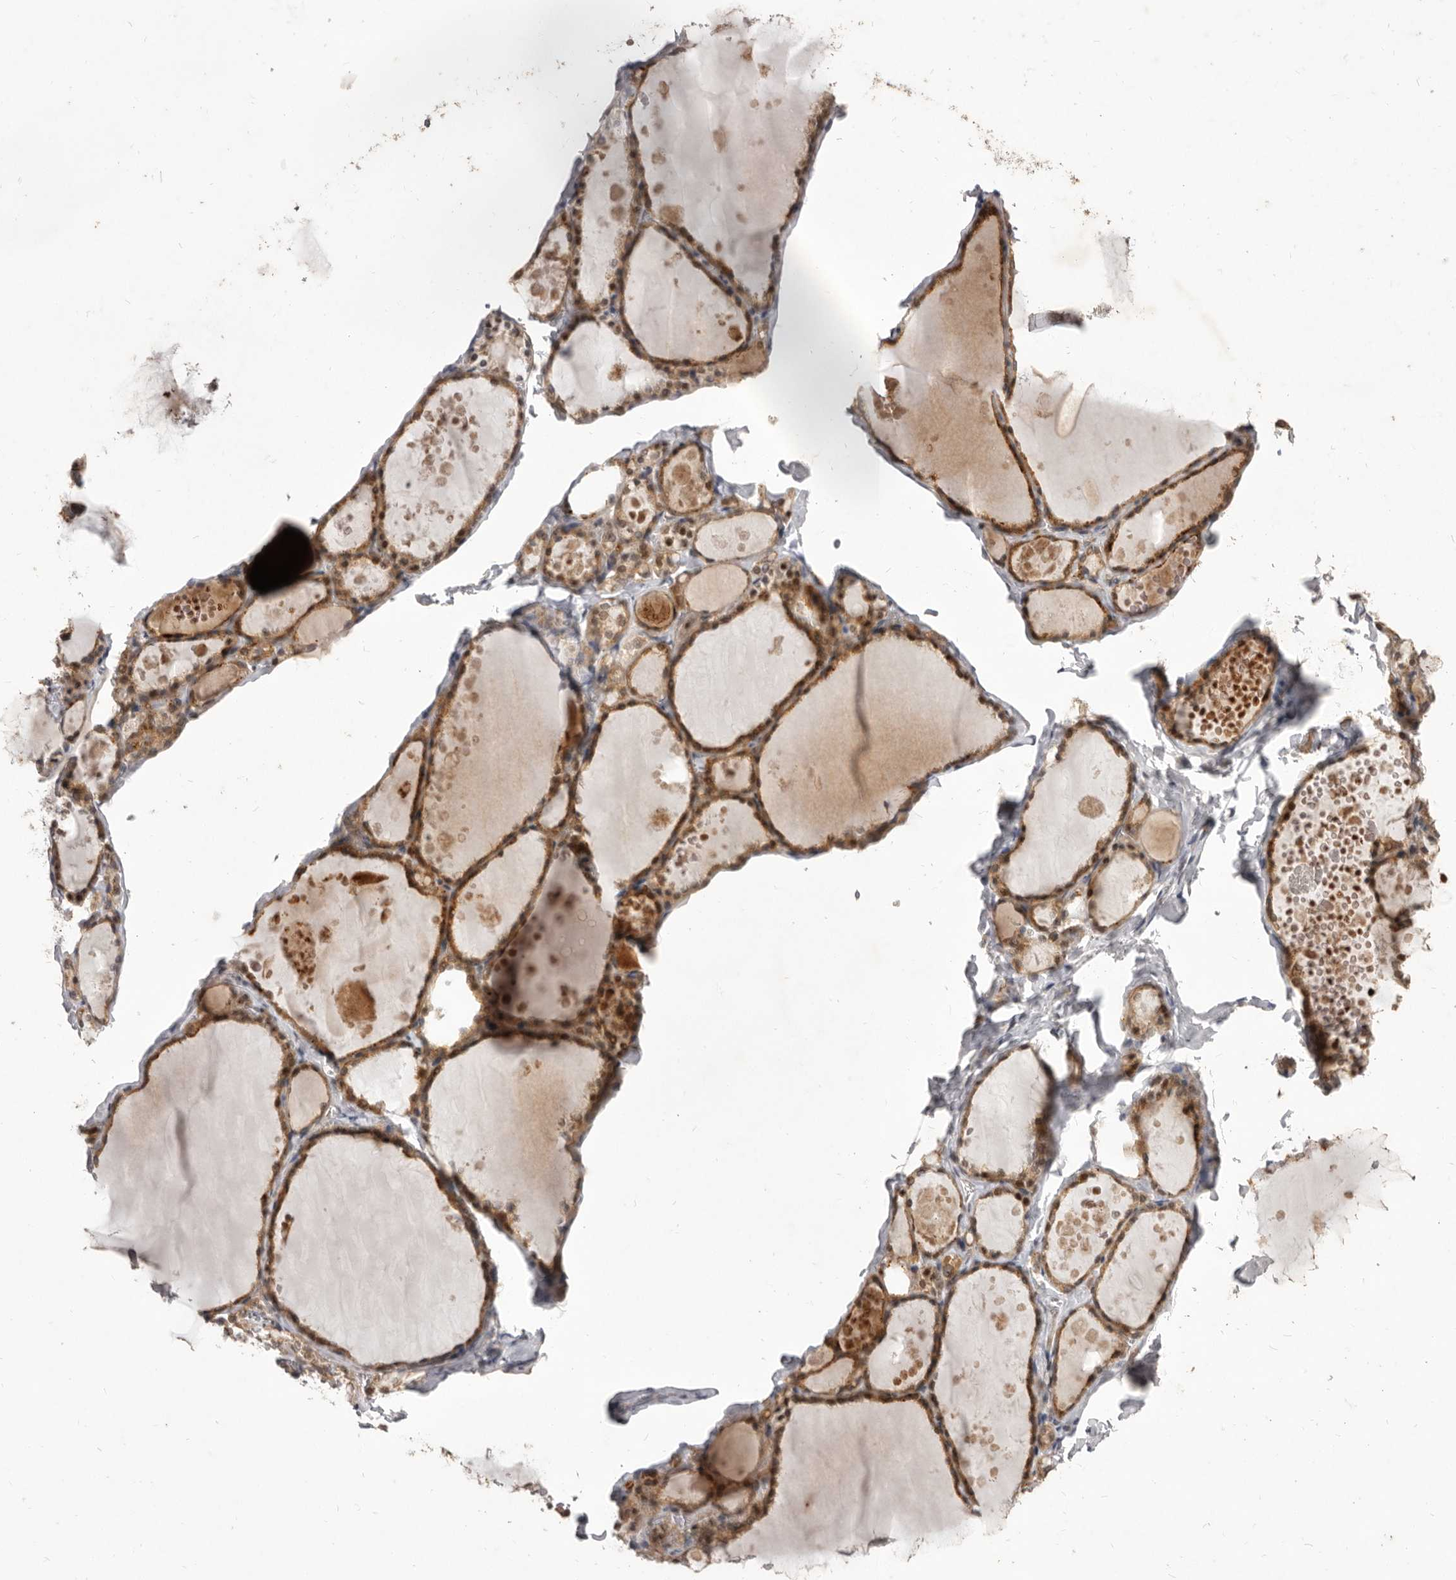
{"staining": {"intensity": "moderate", "quantity": ">75%", "location": "cytoplasmic/membranous"}, "tissue": "thyroid gland", "cell_type": "Glandular cells", "image_type": "normal", "snomed": [{"axis": "morphology", "description": "Normal tissue, NOS"}, {"axis": "topography", "description": "Thyroid gland"}], "caption": "Moderate cytoplasmic/membranous staining is seen in approximately >75% of glandular cells in unremarkable thyroid gland.", "gene": "TBC1D8B", "patient": {"sex": "male", "age": 56}}